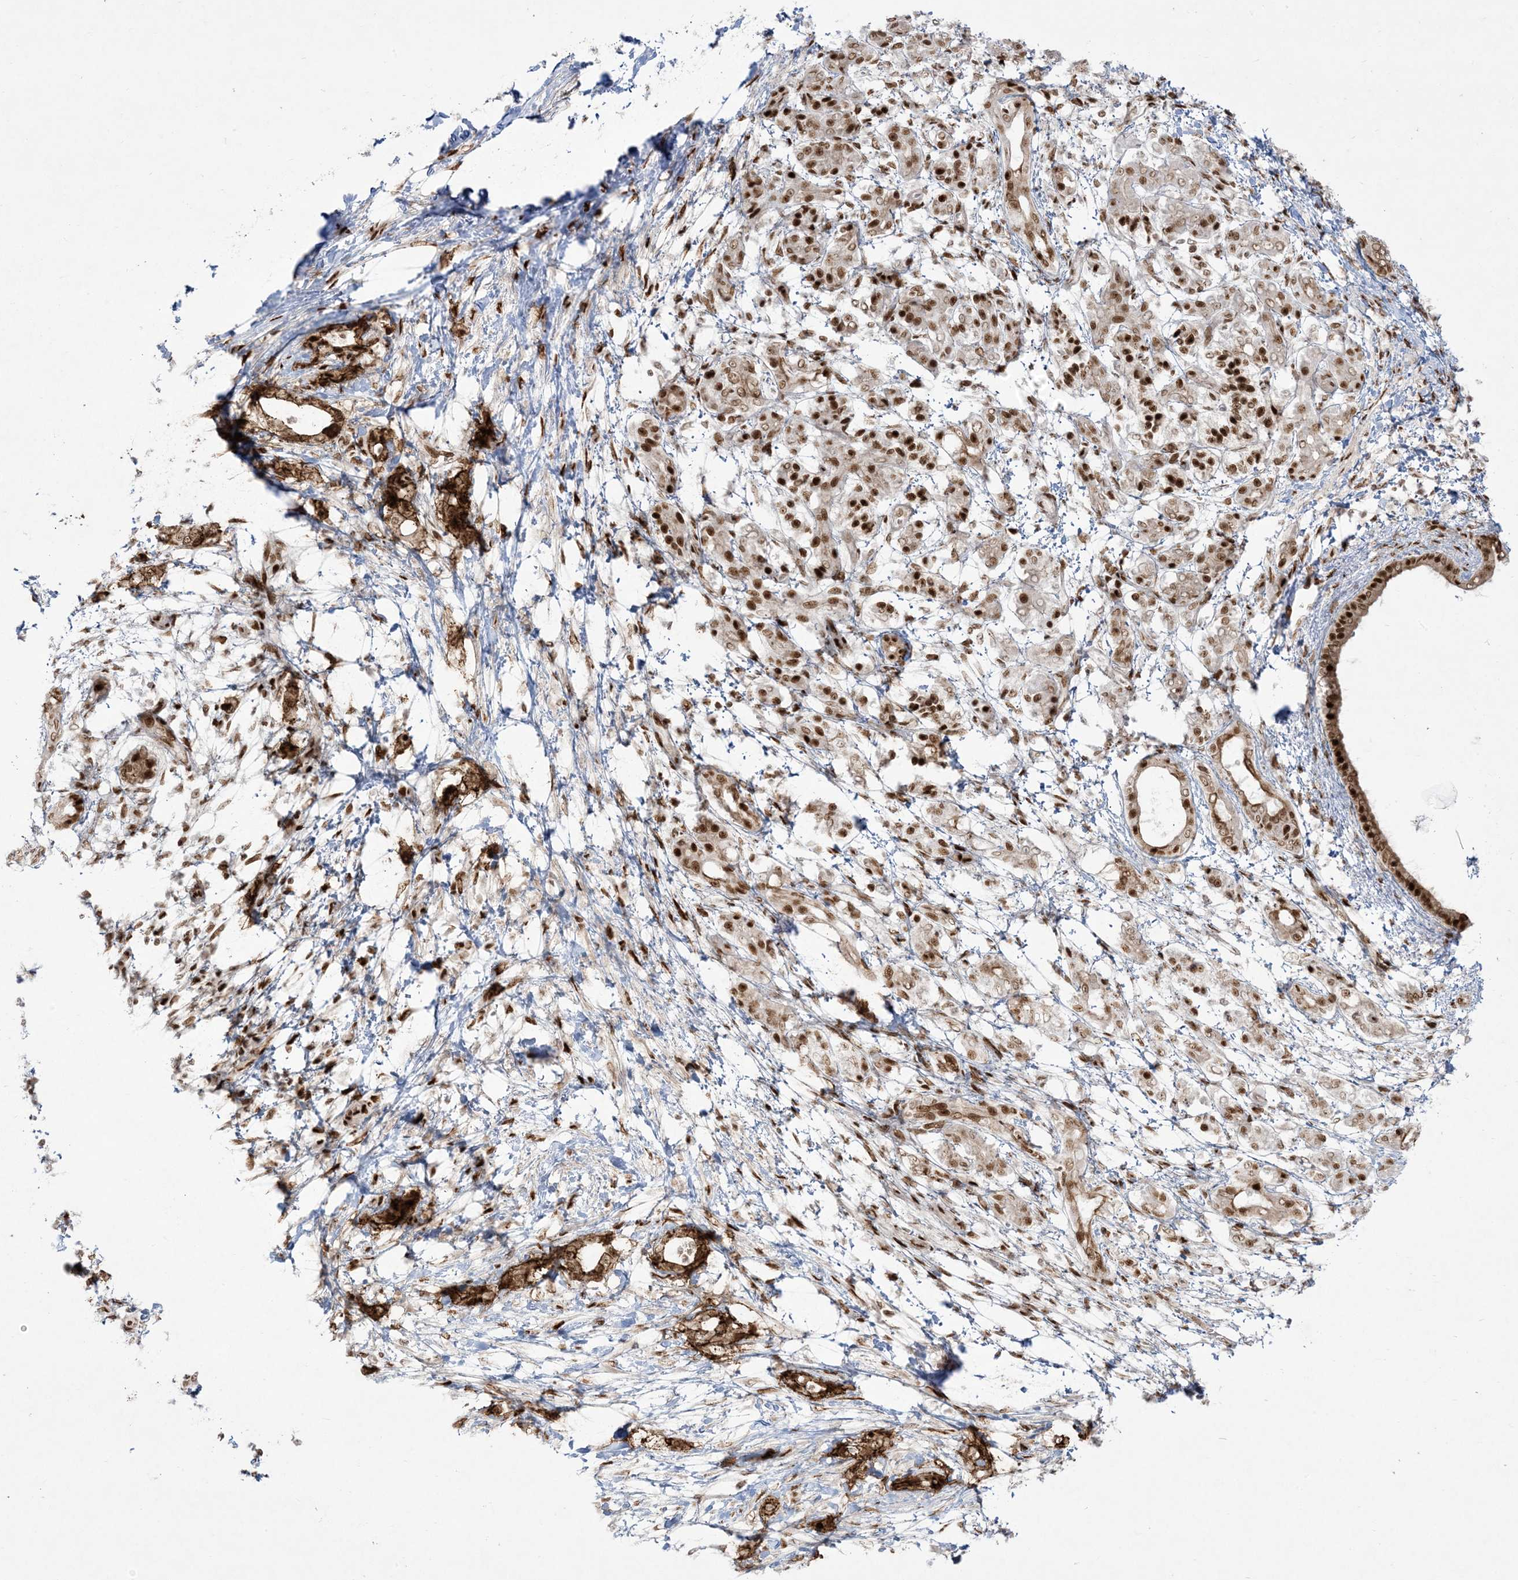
{"staining": {"intensity": "strong", "quantity": ">75%", "location": "cytoplasmic/membranous,nuclear"}, "tissue": "pancreatic cancer", "cell_type": "Tumor cells", "image_type": "cancer", "snomed": [{"axis": "morphology", "description": "Adenocarcinoma, NOS"}, {"axis": "topography", "description": "Pancreas"}], "caption": "A micrograph showing strong cytoplasmic/membranous and nuclear positivity in approximately >75% of tumor cells in adenocarcinoma (pancreatic), as visualized by brown immunohistochemical staining.", "gene": "RBM10", "patient": {"sex": "female", "age": 55}}